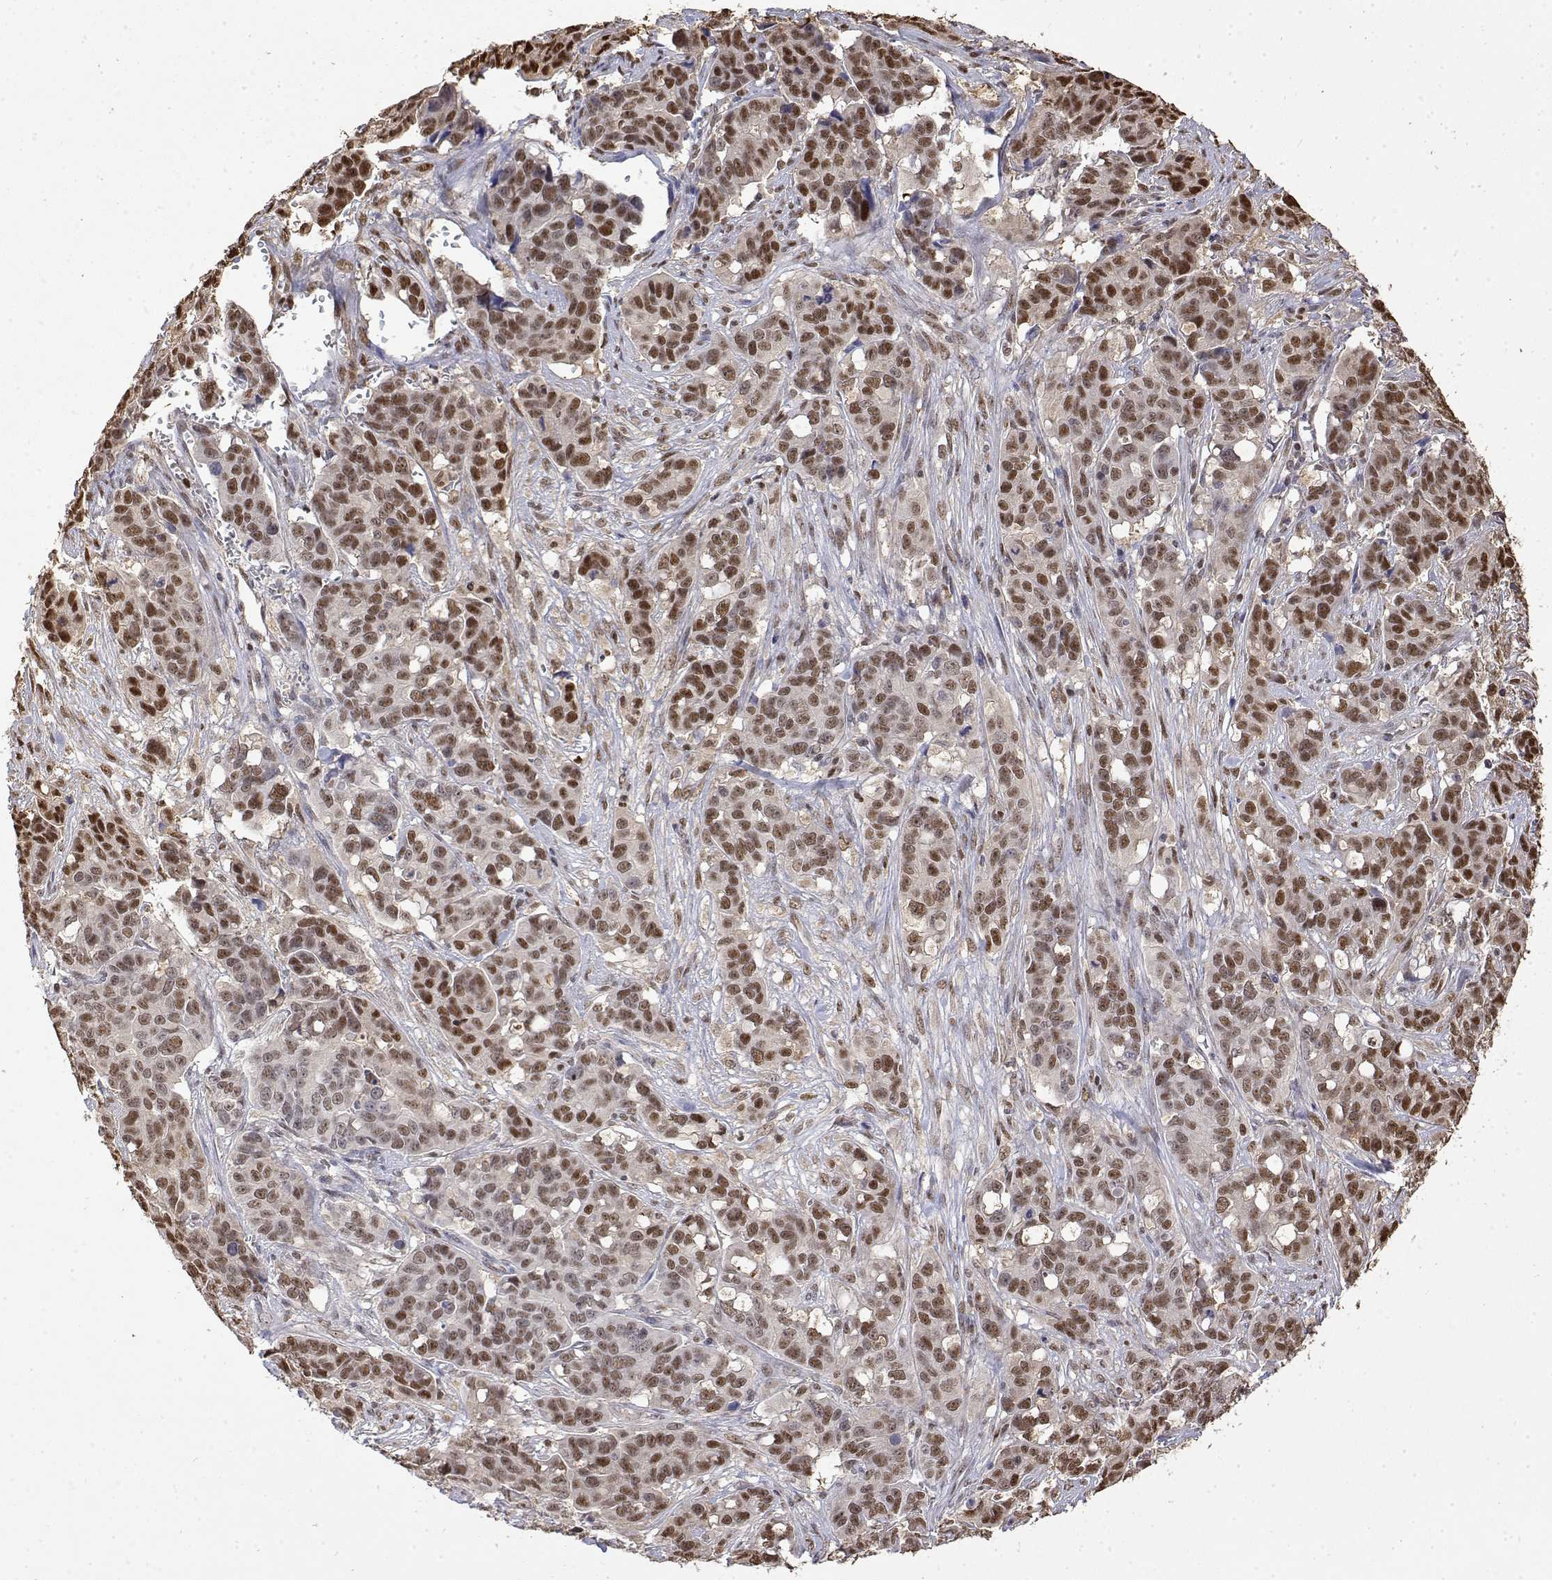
{"staining": {"intensity": "moderate", "quantity": ">75%", "location": "nuclear"}, "tissue": "ovarian cancer", "cell_type": "Tumor cells", "image_type": "cancer", "snomed": [{"axis": "morphology", "description": "Carcinoma, endometroid"}, {"axis": "topography", "description": "Ovary"}], "caption": "Protein positivity by immunohistochemistry demonstrates moderate nuclear staining in approximately >75% of tumor cells in ovarian cancer.", "gene": "TPI1", "patient": {"sex": "female", "age": 78}}